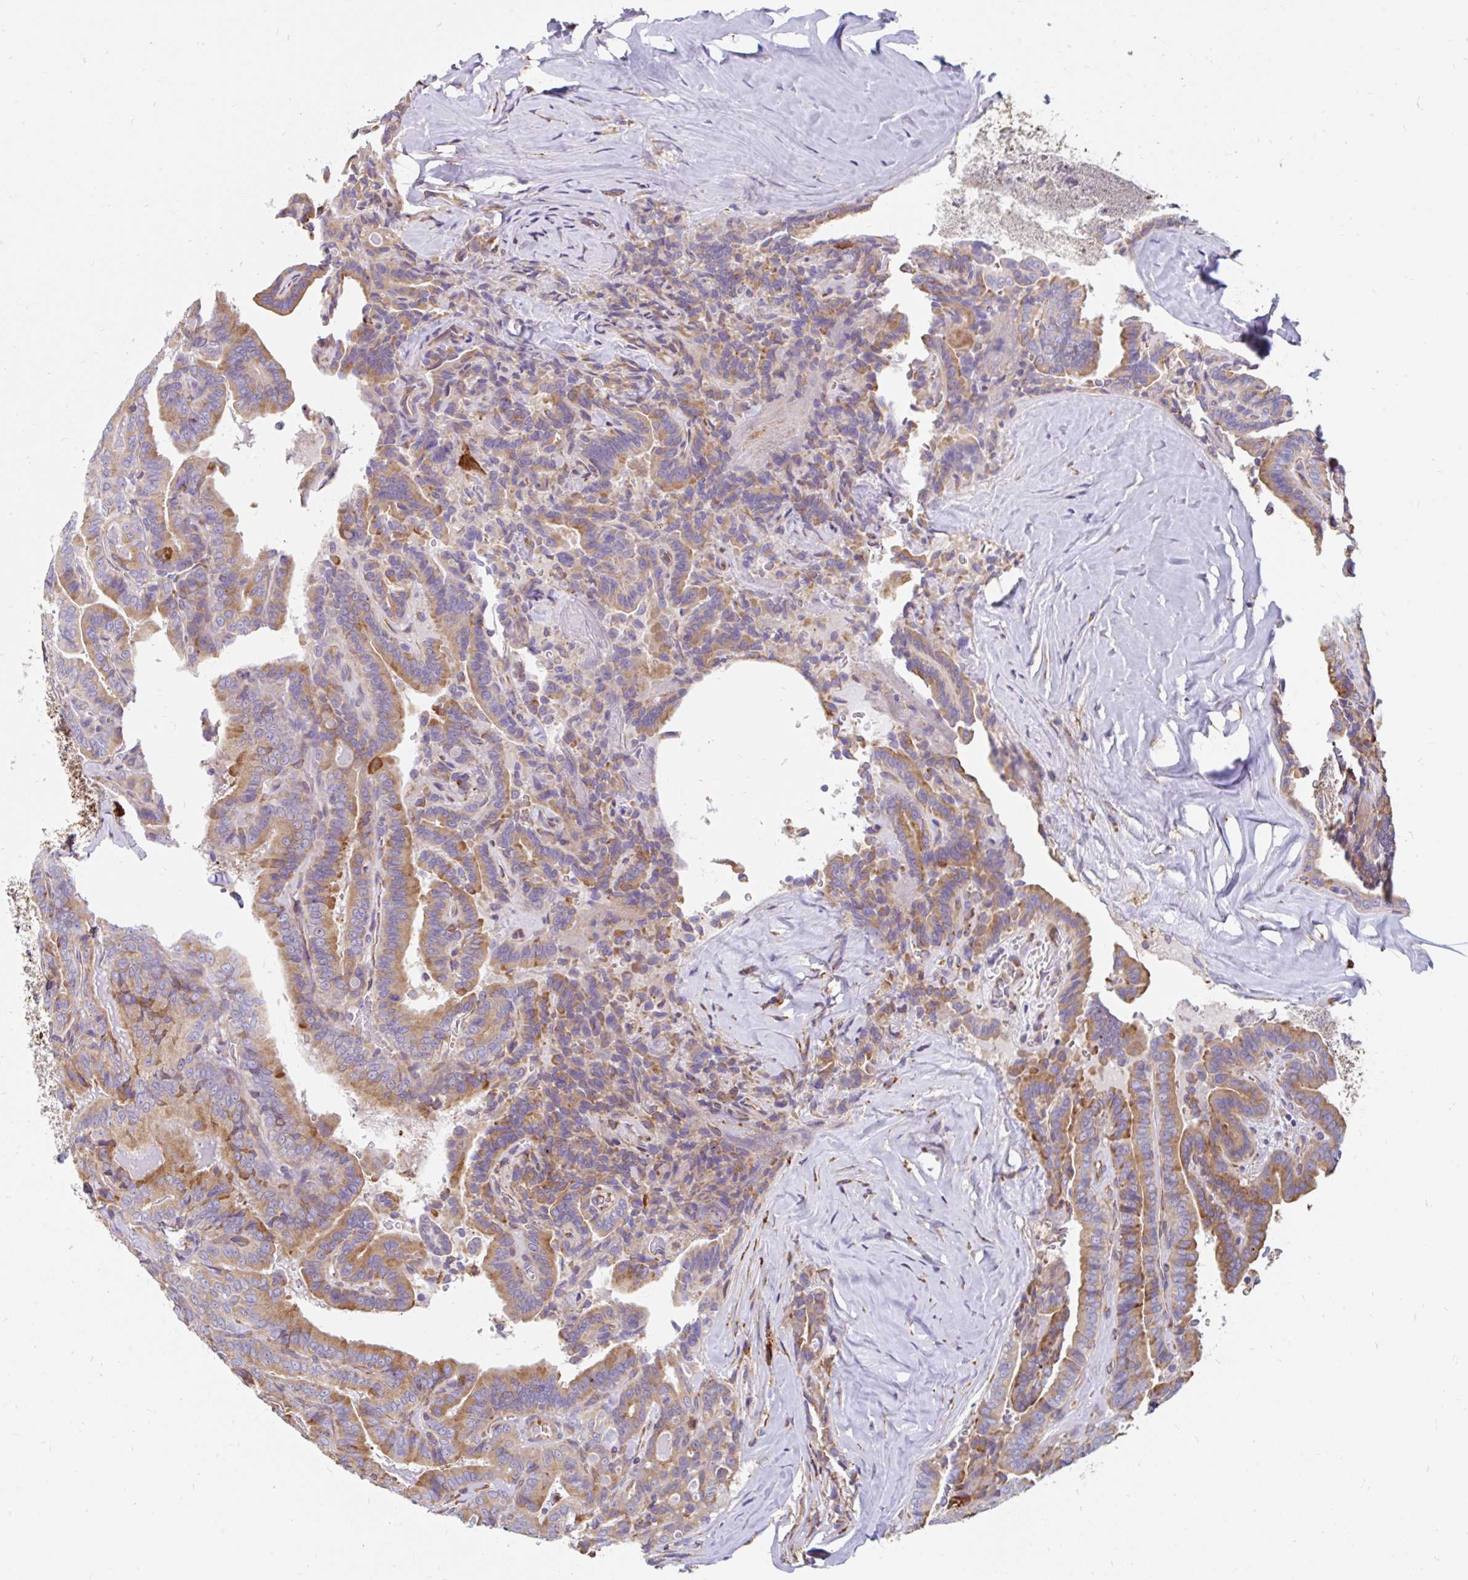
{"staining": {"intensity": "moderate", "quantity": ">75%", "location": "cytoplasmic/membranous"}, "tissue": "thyroid cancer", "cell_type": "Tumor cells", "image_type": "cancer", "snomed": [{"axis": "morphology", "description": "Papillary adenocarcinoma, NOS"}, {"axis": "topography", "description": "Thyroid gland"}], "caption": "Protein positivity by immunohistochemistry (IHC) demonstrates moderate cytoplasmic/membranous positivity in about >75% of tumor cells in papillary adenocarcinoma (thyroid).", "gene": "EML5", "patient": {"sex": "male", "age": 61}}